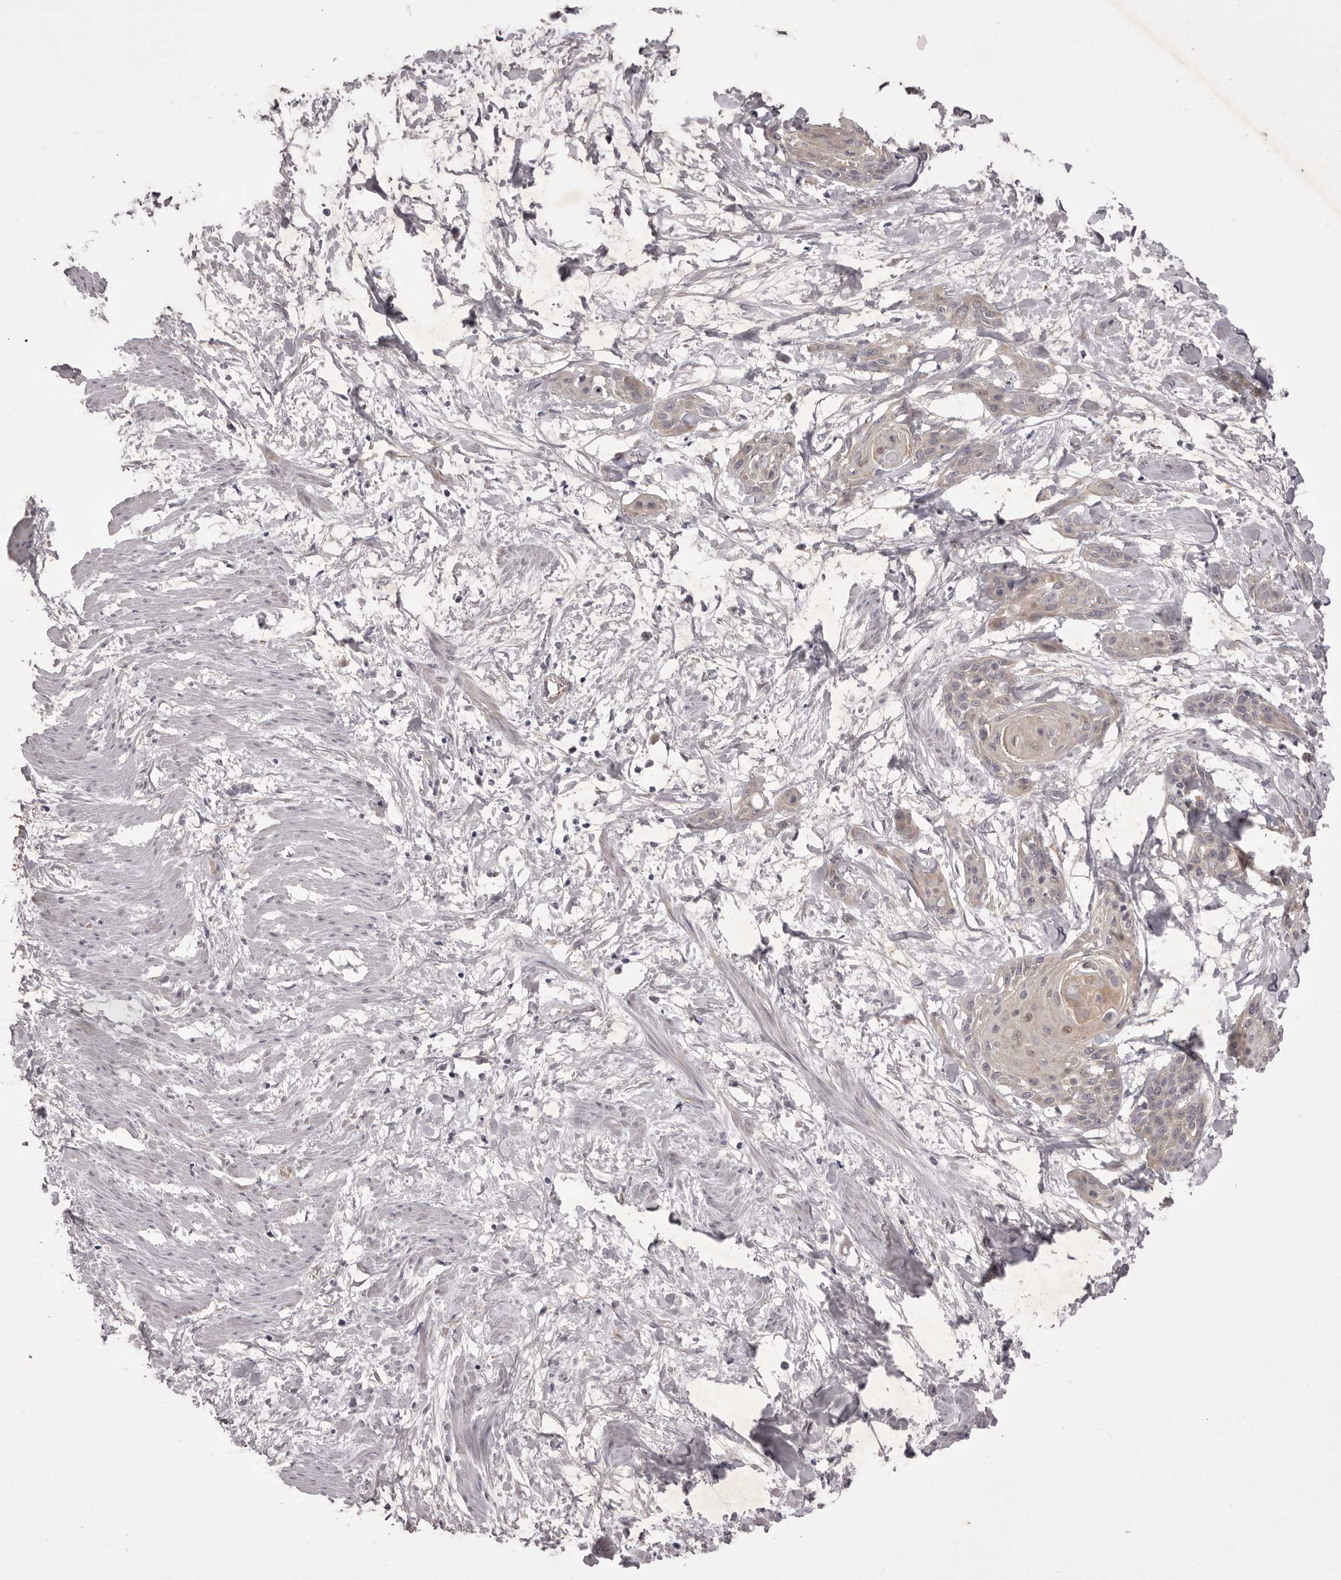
{"staining": {"intensity": "weak", "quantity": "<25%", "location": "cytoplasmic/membranous,nuclear"}, "tissue": "cervical cancer", "cell_type": "Tumor cells", "image_type": "cancer", "snomed": [{"axis": "morphology", "description": "Squamous cell carcinoma, NOS"}, {"axis": "topography", "description": "Cervix"}], "caption": "Tumor cells are negative for brown protein staining in cervical squamous cell carcinoma. (Brightfield microscopy of DAB immunohistochemistry at high magnification).", "gene": "PNRC1", "patient": {"sex": "female", "age": 57}}